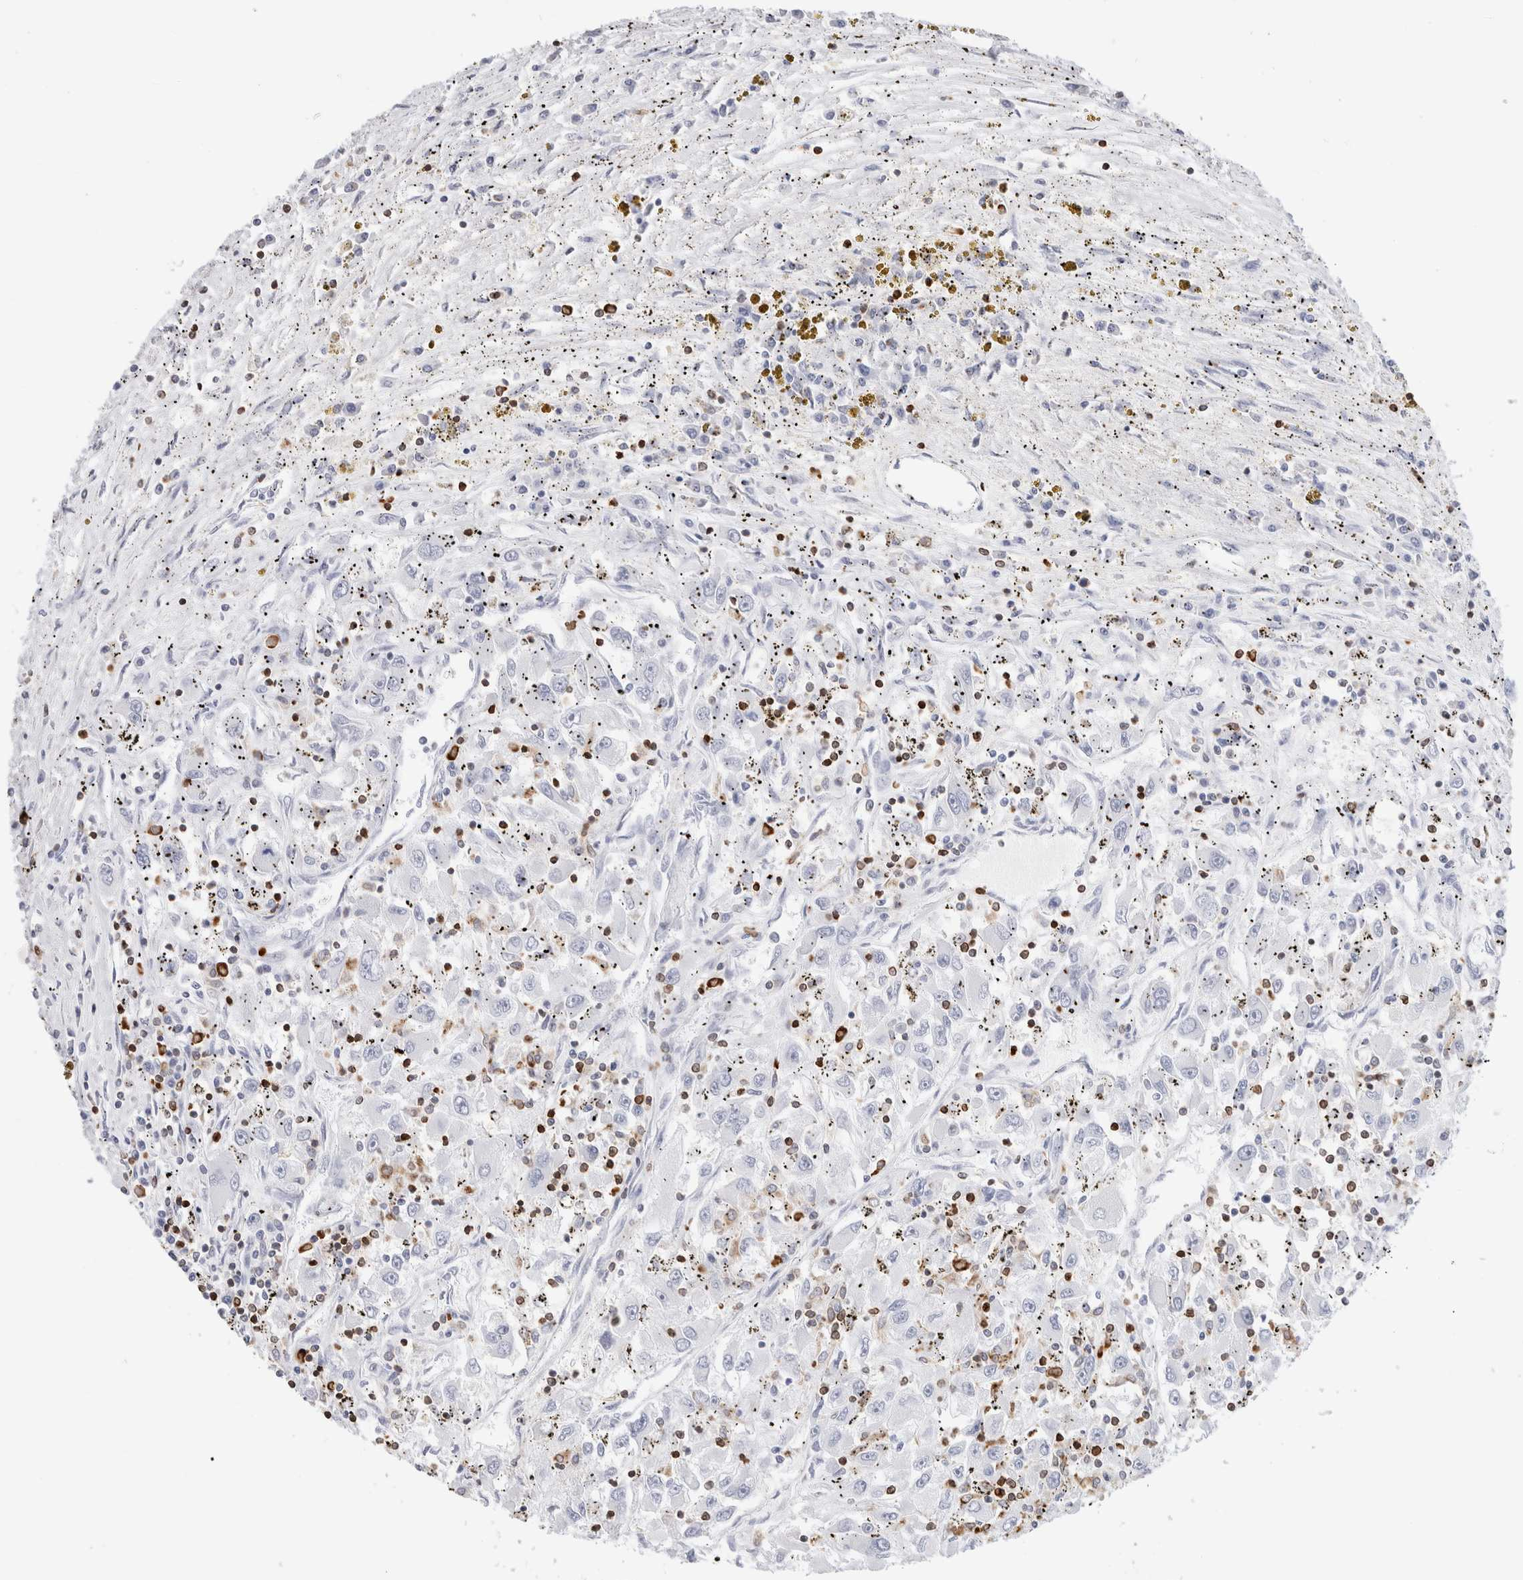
{"staining": {"intensity": "negative", "quantity": "none", "location": "none"}, "tissue": "renal cancer", "cell_type": "Tumor cells", "image_type": "cancer", "snomed": [{"axis": "morphology", "description": "Adenocarcinoma, NOS"}, {"axis": "topography", "description": "Kidney"}], "caption": "A histopathology image of human renal cancer (adenocarcinoma) is negative for staining in tumor cells. (DAB (3,3'-diaminobenzidine) immunohistochemistry (IHC), high magnification).", "gene": "ALOX5AP", "patient": {"sex": "female", "age": 52}}